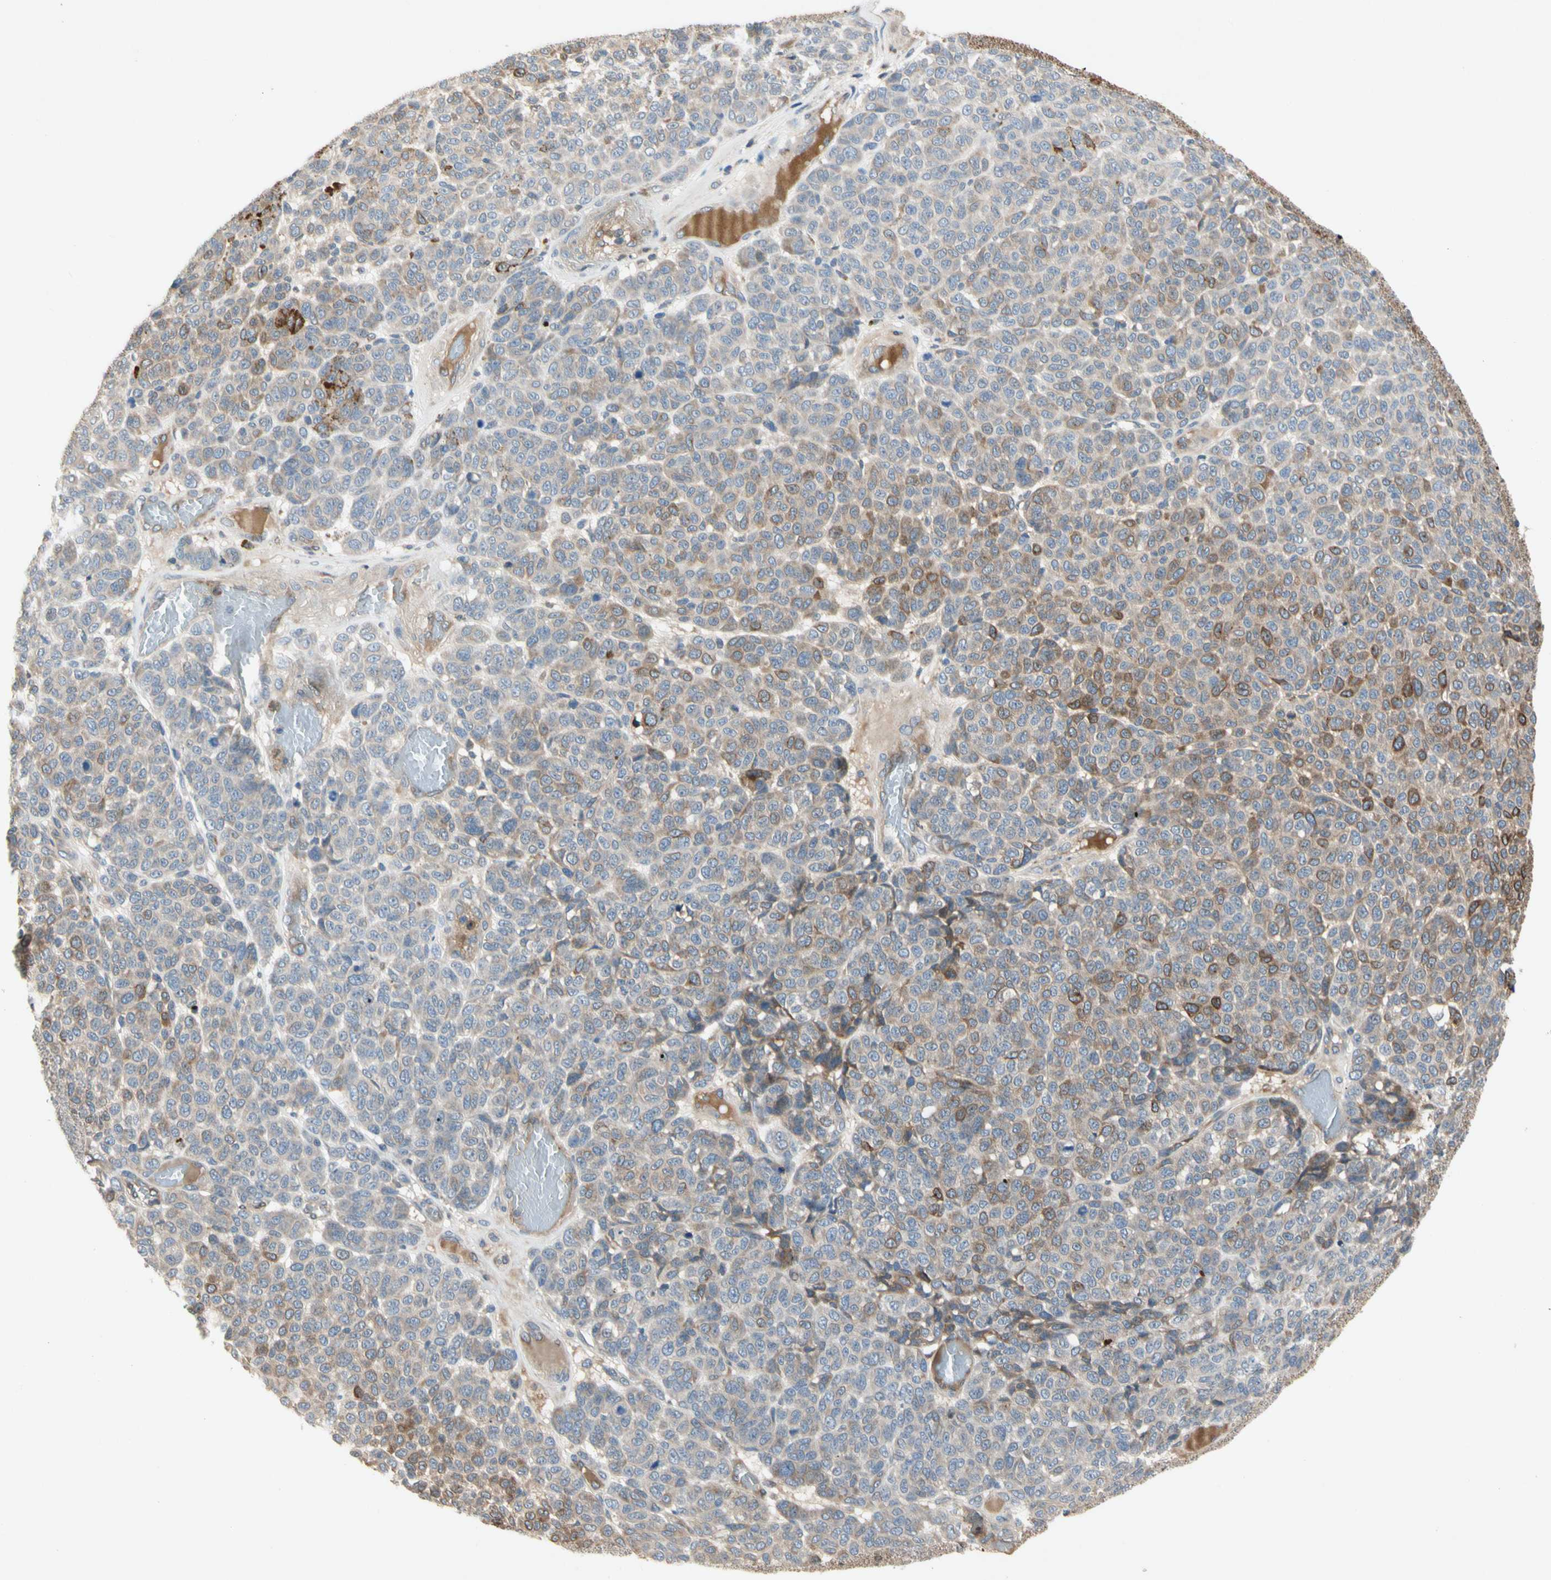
{"staining": {"intensity": "moderate", "quantity": "<25%", "location": "cytoplasmic/membranous"}, "tissue": "melanoma", "cell_type": "Tumor cells", "image_type": "cancer", "snomed": [{"axis": "morphology", "description": "Malignant melanoma, NOS"}, {"axis": "topography", "description": "Skin"}], "caption": "Tumor cells exhibit low levels of moderate cytoplasmic/membranous positivity in approximately <25% of cells in malignant melanoma. (DAB (3,3'-diaminobenzidine) = brown stain, brightfield microscopy at high magnification).", "gene": "CRTAC1", "patient": {"sex": "male", "age": 59}}